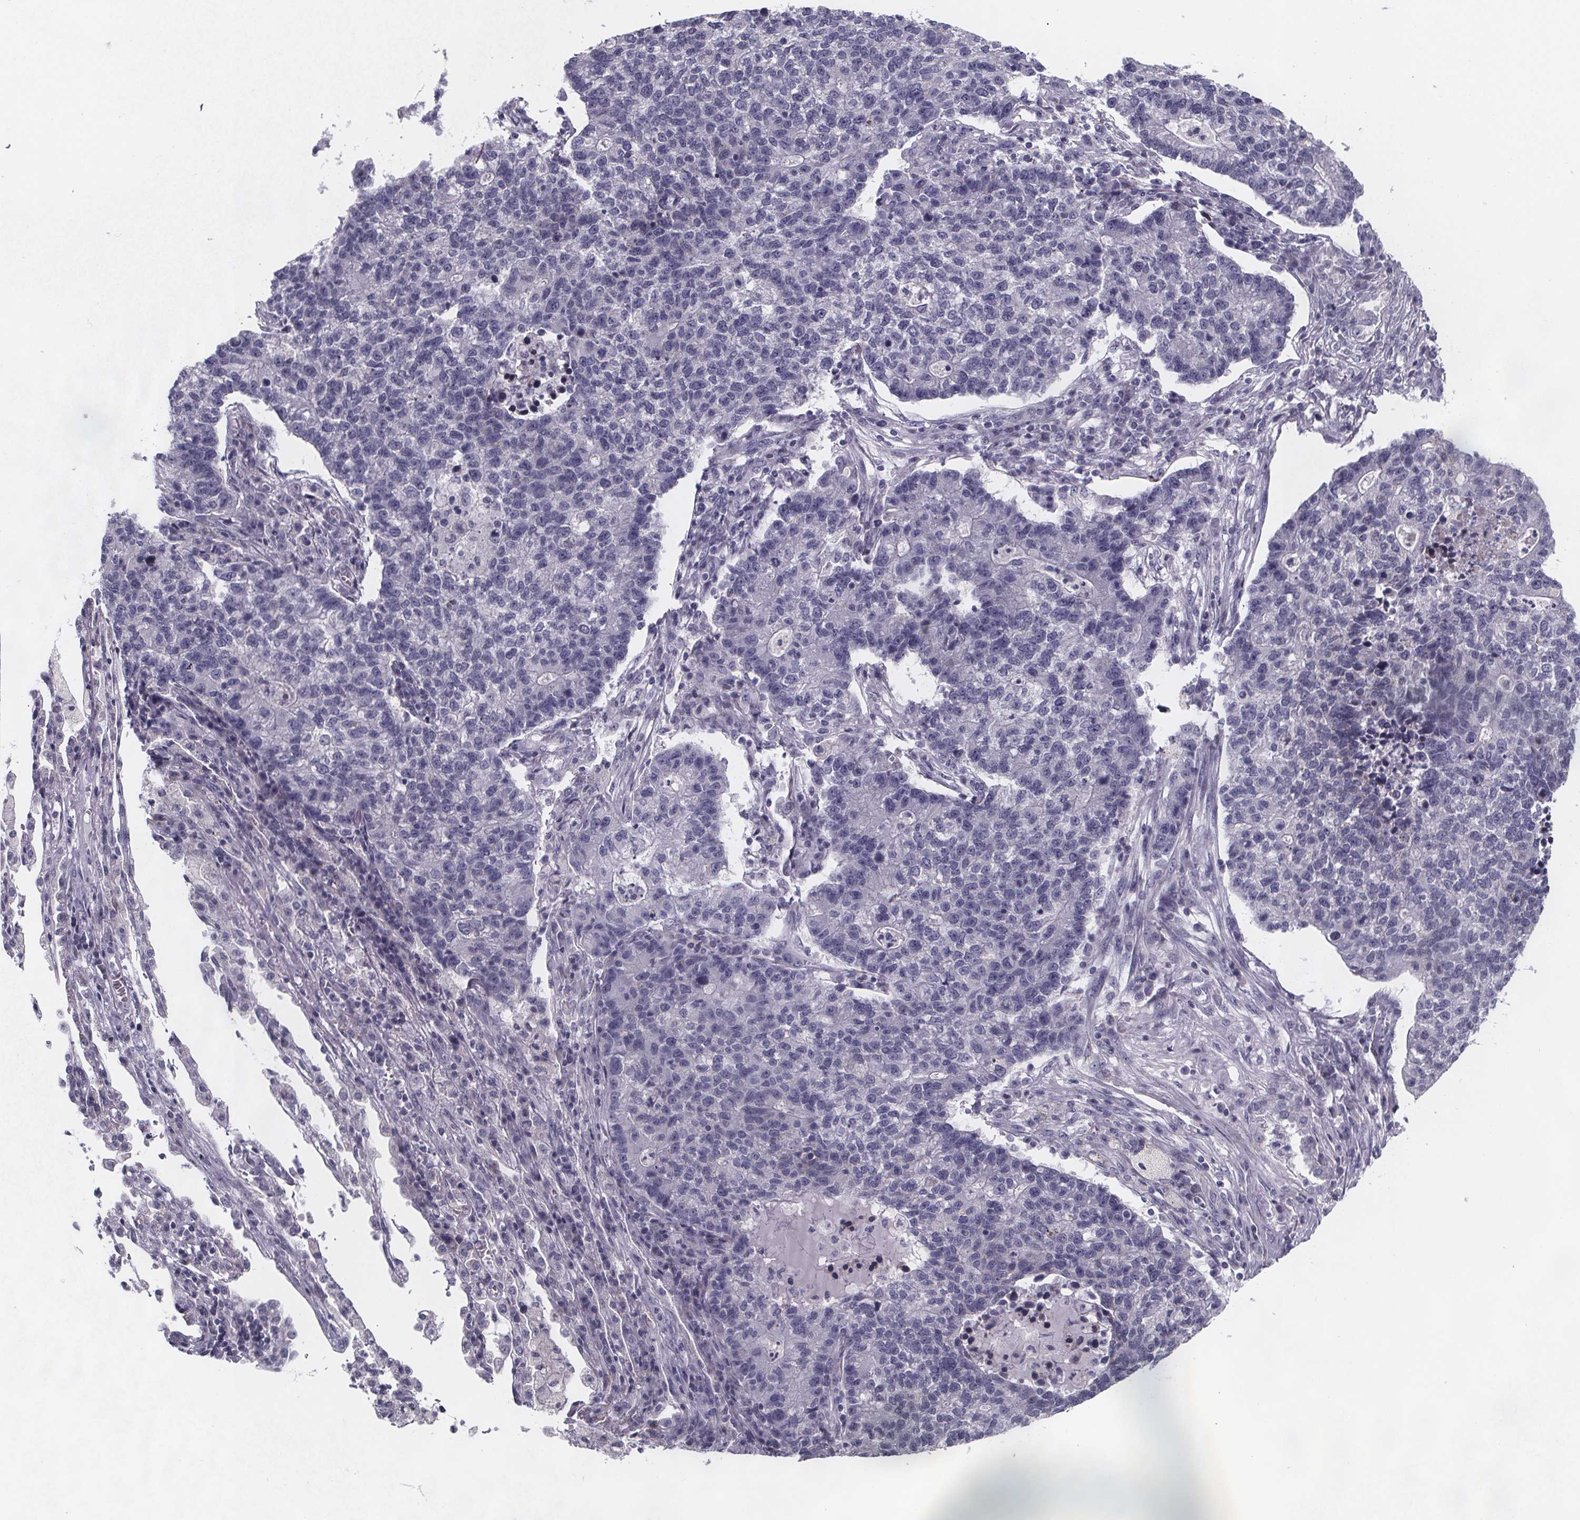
{"staining": {"intensity": "negative", "quantity": "none", "location": "none"}, "tissue": "lung cancer", "cell_type": "Tumor cells", "image_type": "cancer", "snomed": [{"axis": "morphology", "description": "Adenocarcinoma, NOS"}, {"axis": "topography", "description": "Lung"}], "caption": "A micrograph of adenocarcinoma (lung) stained for a protein shows no brown staining in tumor cells.", "gene": "PAH", "patient": {"sex": "male", "age": 57}}